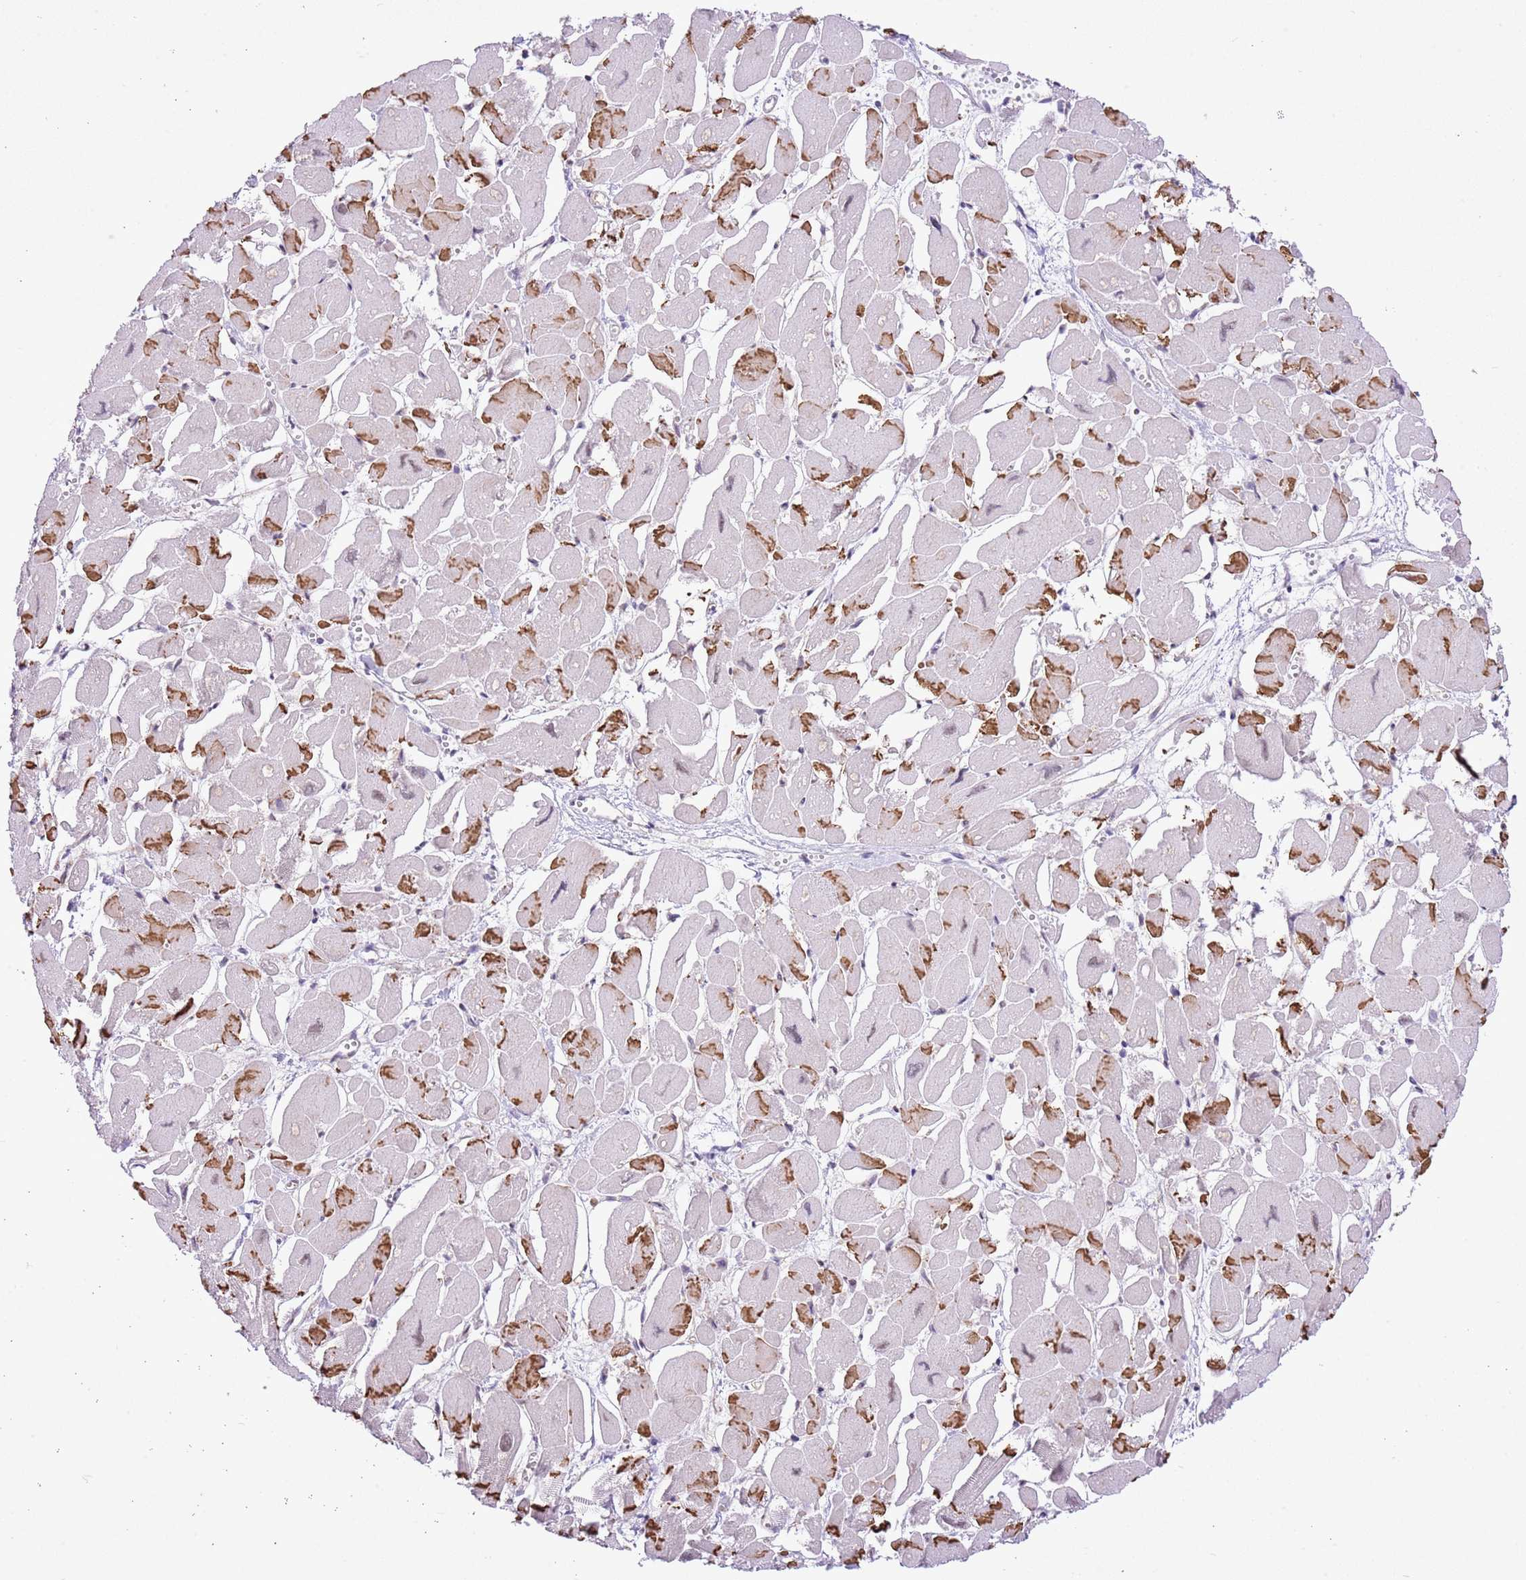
{"staining": {"intensity": "strong", "quantity": ">75%", "location": "cytoplasmic/membranous,nuclear"}, "tissue": "heart muscle", "cell_type": "Cardiomyocytes", "image_type": "normal", "snomed": [{"axis": "morphology", "description": "Normal tissue, NOS"}, {"axis": "topography", "description": "Heart"}], "caption": "Strong cytoplasmic/membranous,nuclear expression is identified in approximately >75% of cardiomyocytes in normal heart muscle.", "gene": "NACC2", "patient": {"sex": "male", "age": 54}}